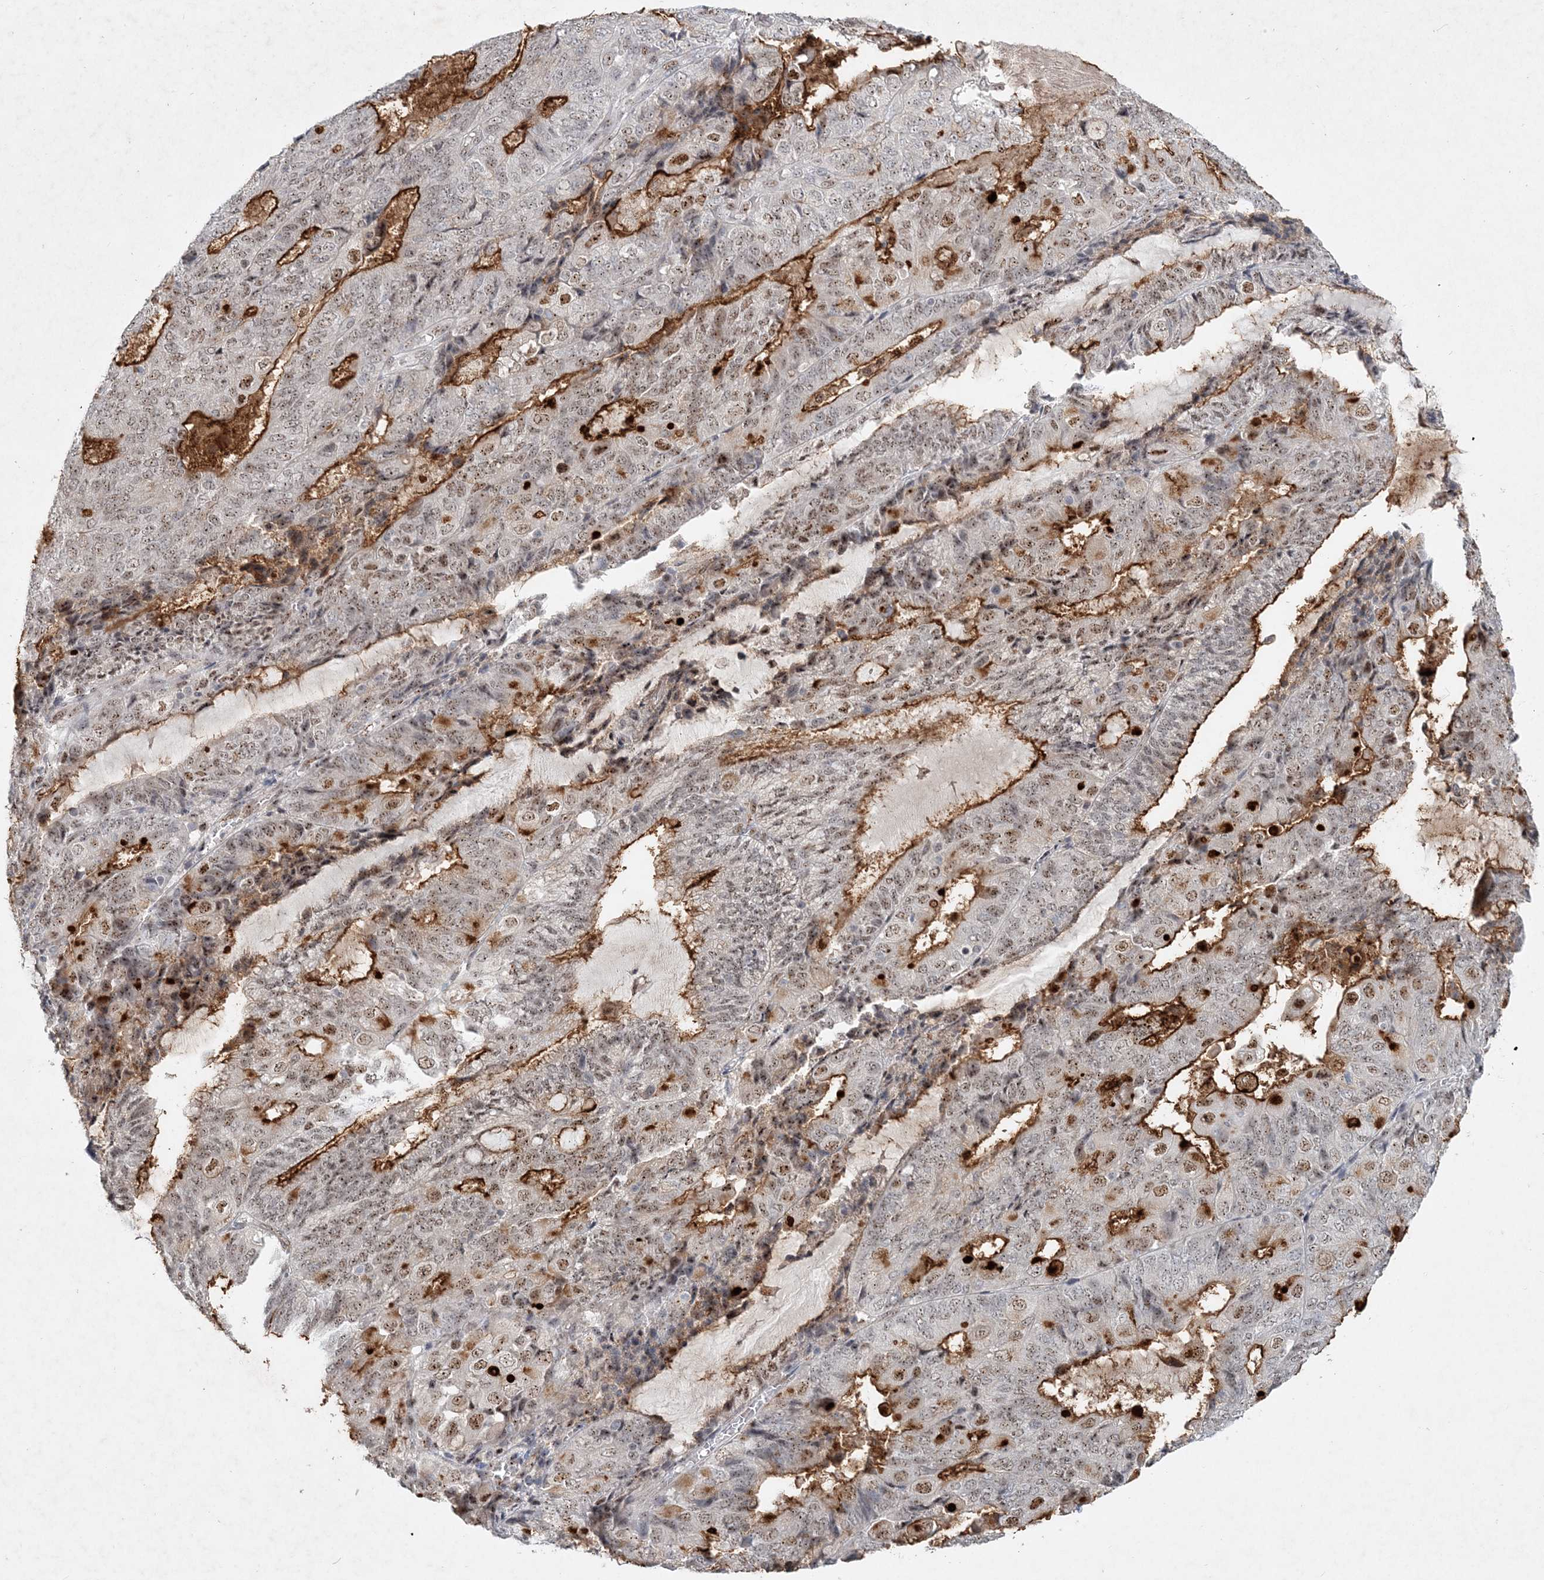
{"staining": {"intensity": "moderate", "quantity": ">75%", "location": "cytoplasmic/membranous,nuclear"}, "tissue": "endometrial cancer", "cell_type": "Tumor cells", "image_type": "cancer", "snomed": [{"axis": "morphology", "description": "Adenocarcinoma, NOS"}, {"axis": "topography", "description": "Endometrium"}], "caption": "This is a micrograph of IHC staining of endometrial cancer (adenocarcinoma), which shows moderate positivity in the cytoplasmic/membranous and nuclear of tumor cells.", "gene": "GIN1", "patient": {"sex": "female", "age": 81}}